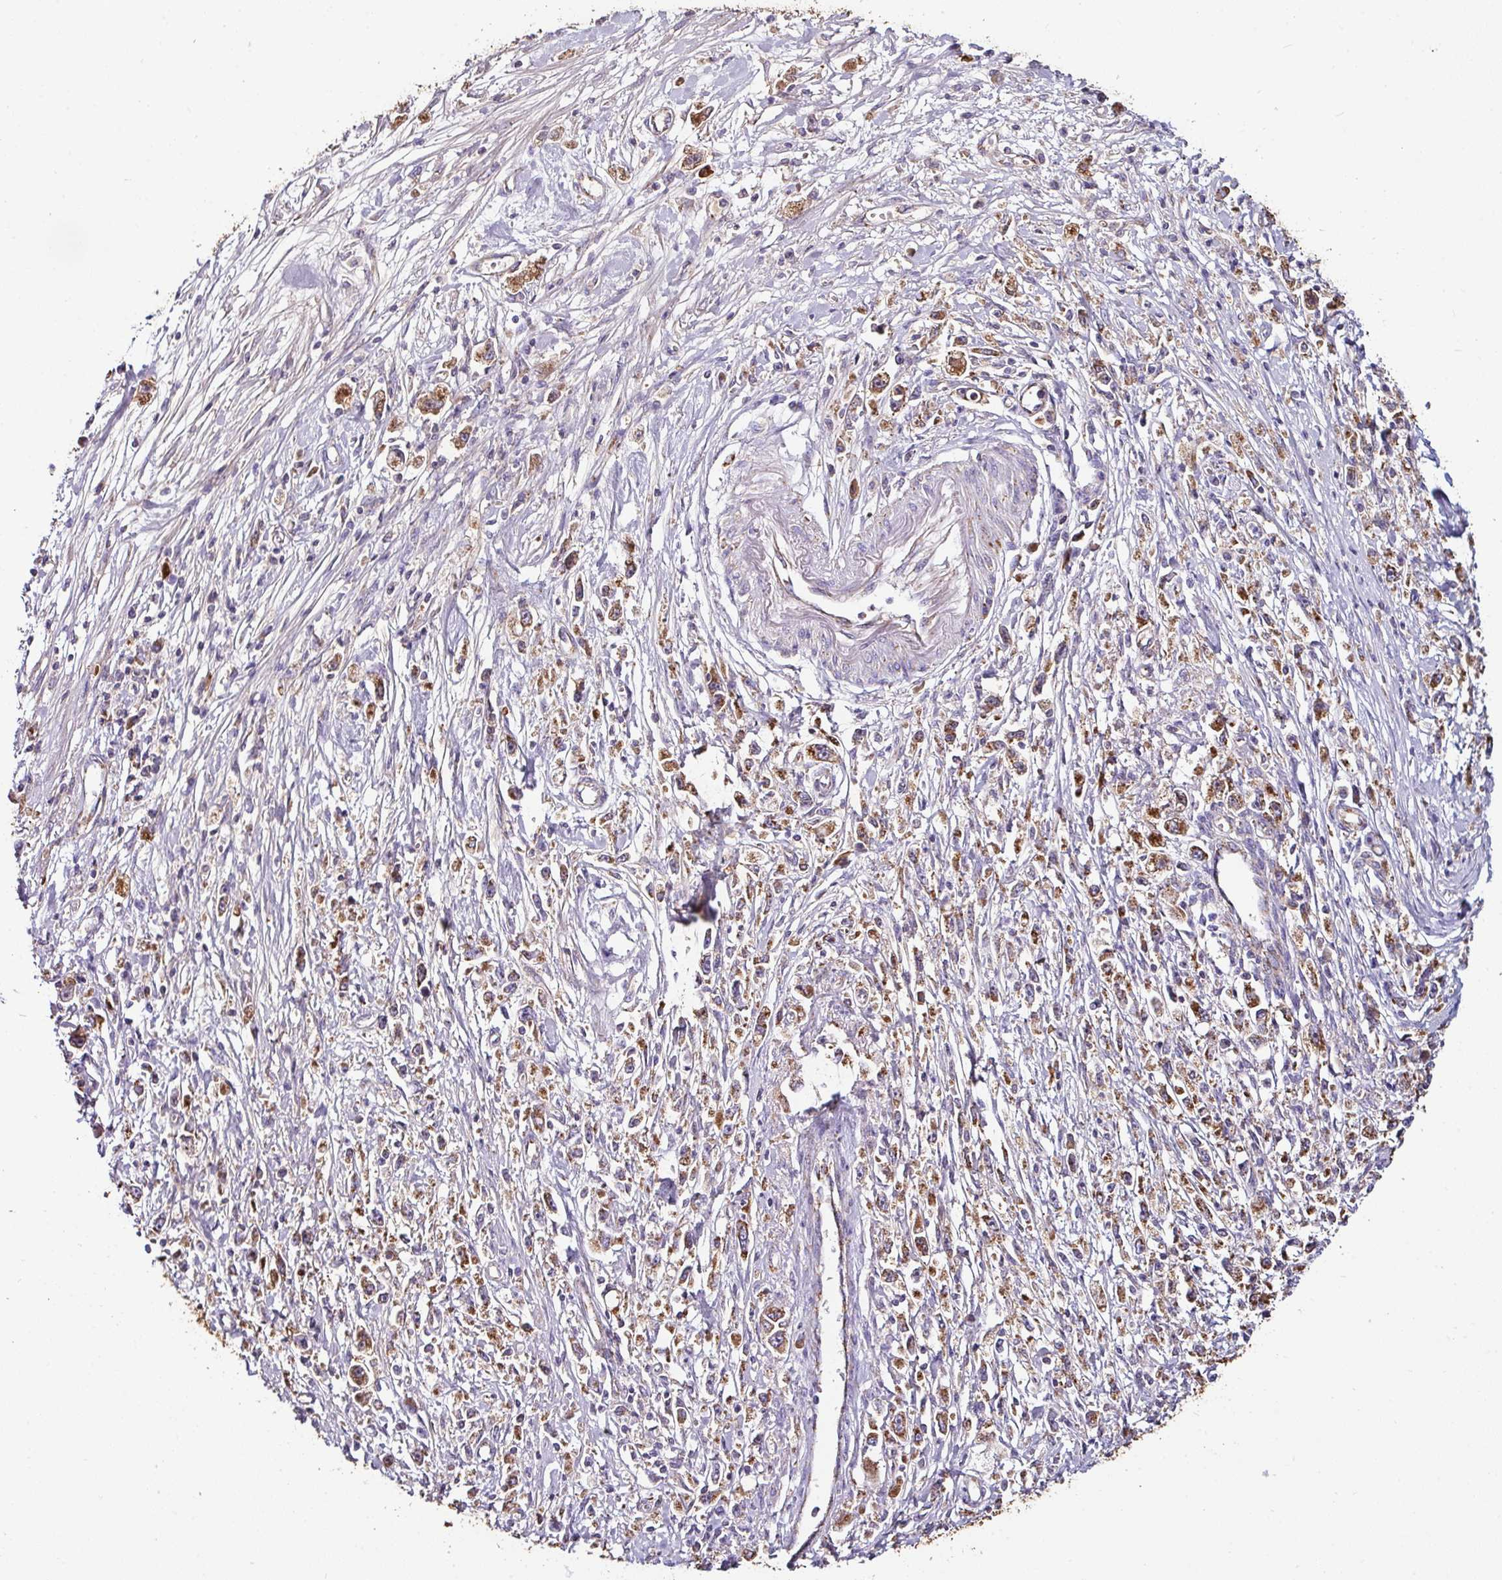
{"staining": {"intensity": "moderate", "quantity": ">75%", "location": "cytoplasmic/membranous"}, "tissue": "stomach cancer", "cell_type": "Tumor cells", "image_type": "cancer", "snomed": [{"axis": "morphology", "description": "Adenocarcinoma, NOS"}, {"axis": "topography", "description": "Stomach"}], "caption": "DAB (3,3'-diaminobenzidine) immunohistochemical staining of stomach adenocarcinoma shows moderate cytoplasmic/membranous protein positivity in about >75% of tumor cells. The staining was performed using DAB to visualize the protein expression in brown, while the nuclei were stained in blue with hematoxylin (Magnification: 20x).", "gene": "CPD", "patient": {"sex": "female", "age": 59}}